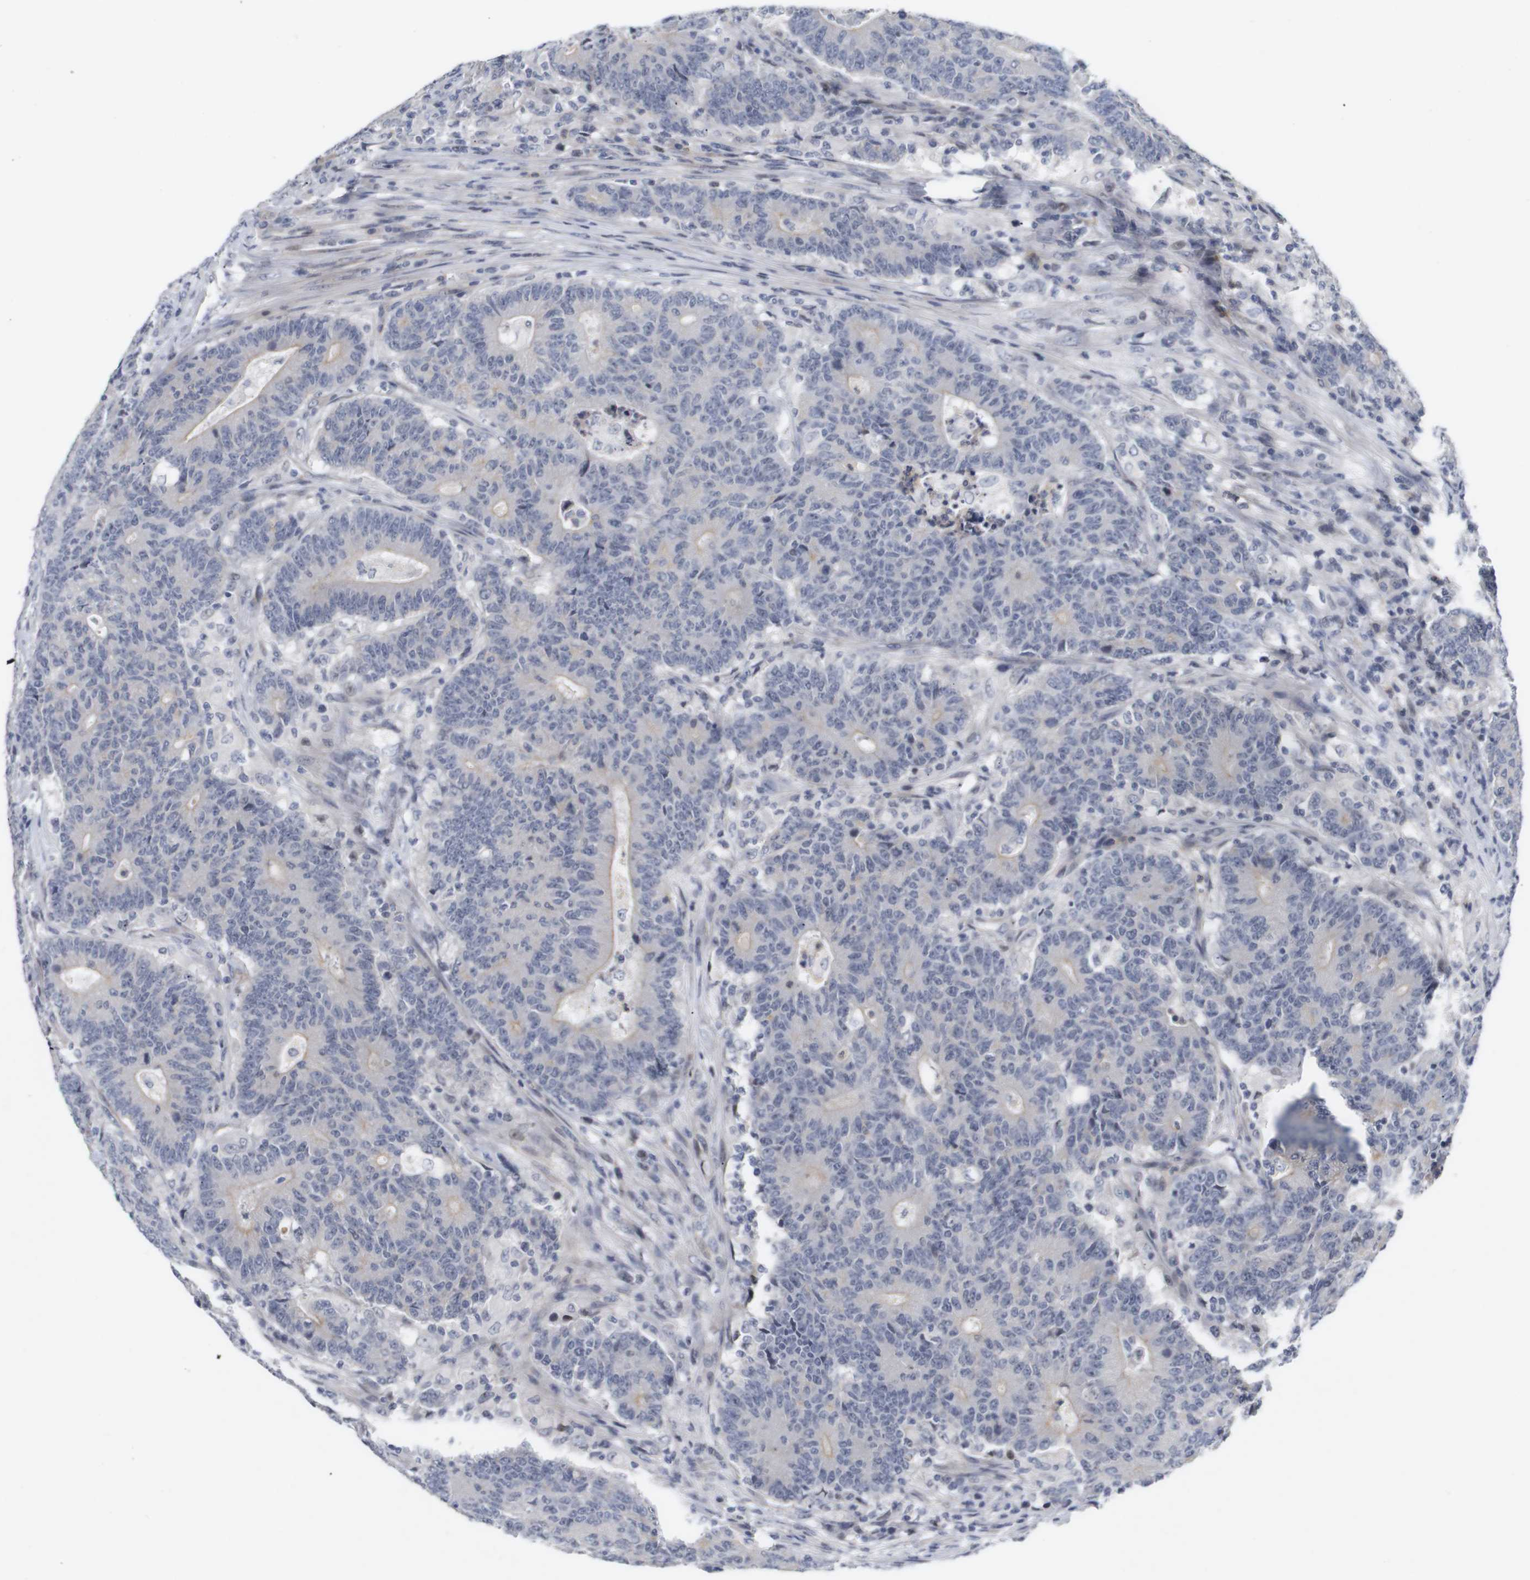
{"staining": {"intensity": "negative", "quantity": "none", "location": "none"}, "tissue": "colorectal cancer", "cell_type": "Tumor cells", "image_type": "cancer", "snomed": [{"axis": "morphology", "description": "Normal tissue, NOS"}, {"axis": "morphology", "description": "Adenocarcinoma, NOS"}, {"axis": "topography", "description": "Colon"}], "caption": "This image is of colorectal cancer stained with immunohistochemistry to label a protein in brown with the nuclei are counter-stained blue. There is no staining in tumor cells.", "gene": "CYB561", "patient": {"sex": "female", "age": 75}}